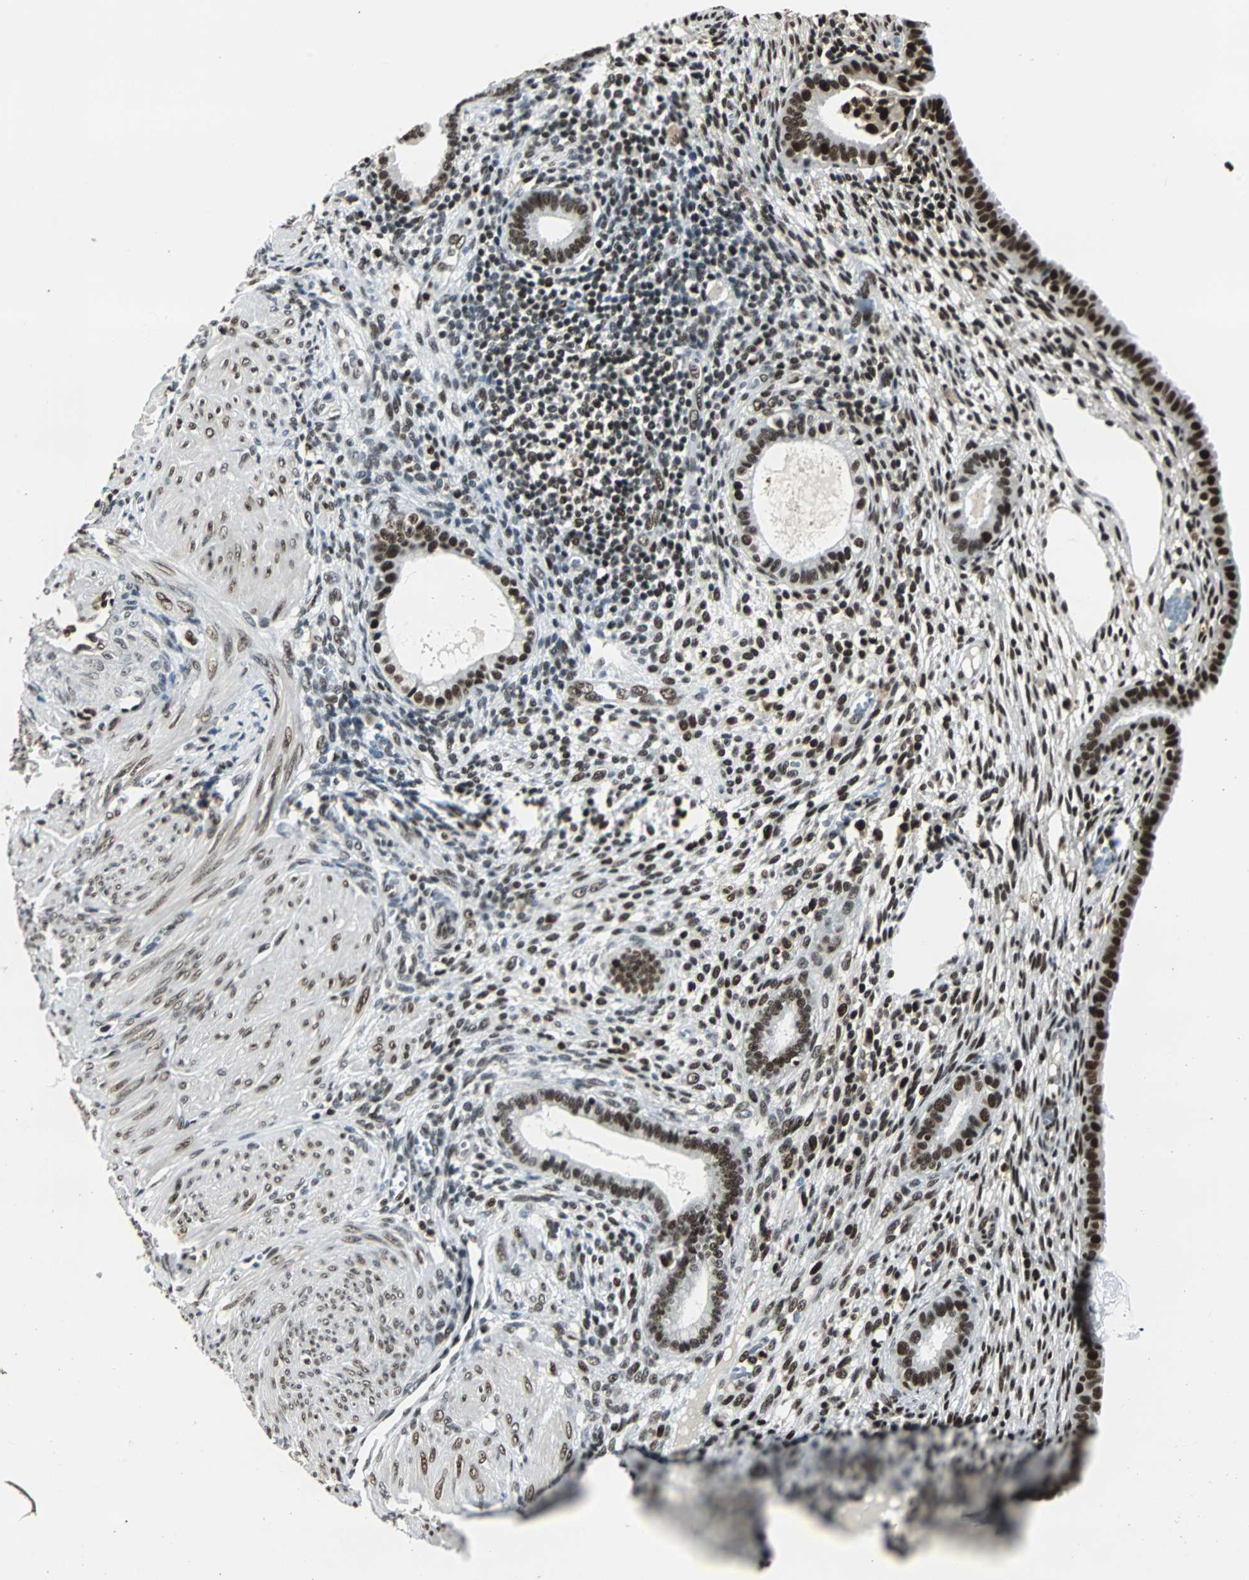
{"staining": {"intensity": "strong", "quantity": ">75%", "location": "nuclear"}, "tissue": "endometrium", "cell_type": "Cells in endometrial stroma", "image_type": "normal", "snomed": [{"axis": "morphology", "description": "Normal tissue, NOS"}, {"axis": "topography", "description": "Endometrium"}], "caption": "Immunohistochemical staining of normal endometrium shows >75% levels of strong nuclear protein positivity in approximately >75% of cells in endometrial stroma. Using DAB (brown) and hematoxylin (blue) stains, captured at high magnification using brightfield microscopy.", "gene": "XRCC4", "patient": {"sex": "female", "age": 72}}